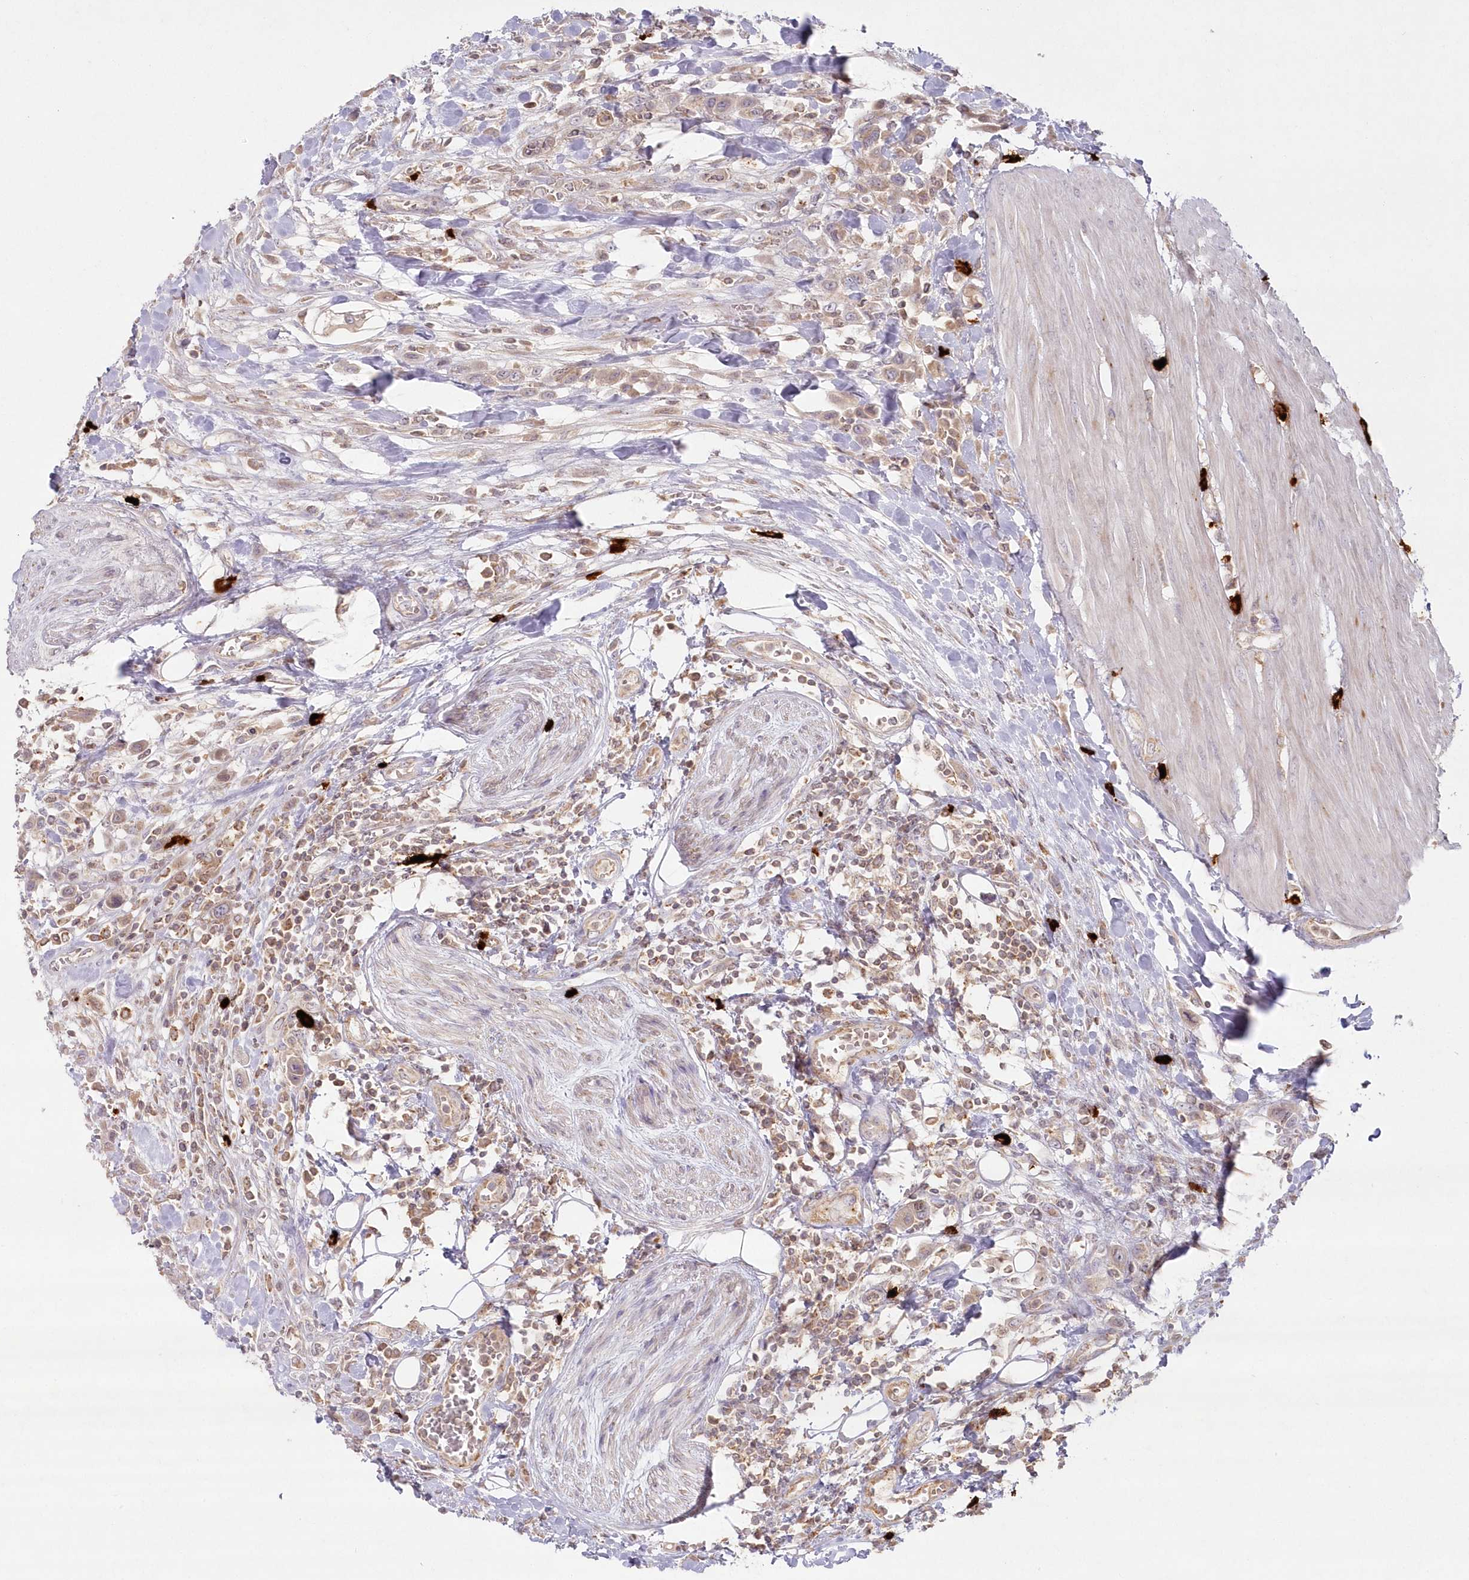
{"staining": {"intensity": "weak", "quantity": ">75%", "location": "cytoplasmic/membranous"}, "tissue": "urothelial cancer", "cell_type": "Tumor cells", "image_type": "cancer", "snomed": [{"axis": "morphology", "description": "Urothelial carcinoma, High grade"}, {"axis": "topography", "description": "Urinary bladder"}], "caption": "Urothelial cancer stained for a protein demonstrates weak cytoplasmic/membranous positivity in tumor cells. (DAB IHC with brightfield microscopy, high magnification).", "gene": "ARSB", "patient": {"sex": "male", "age": 50}}